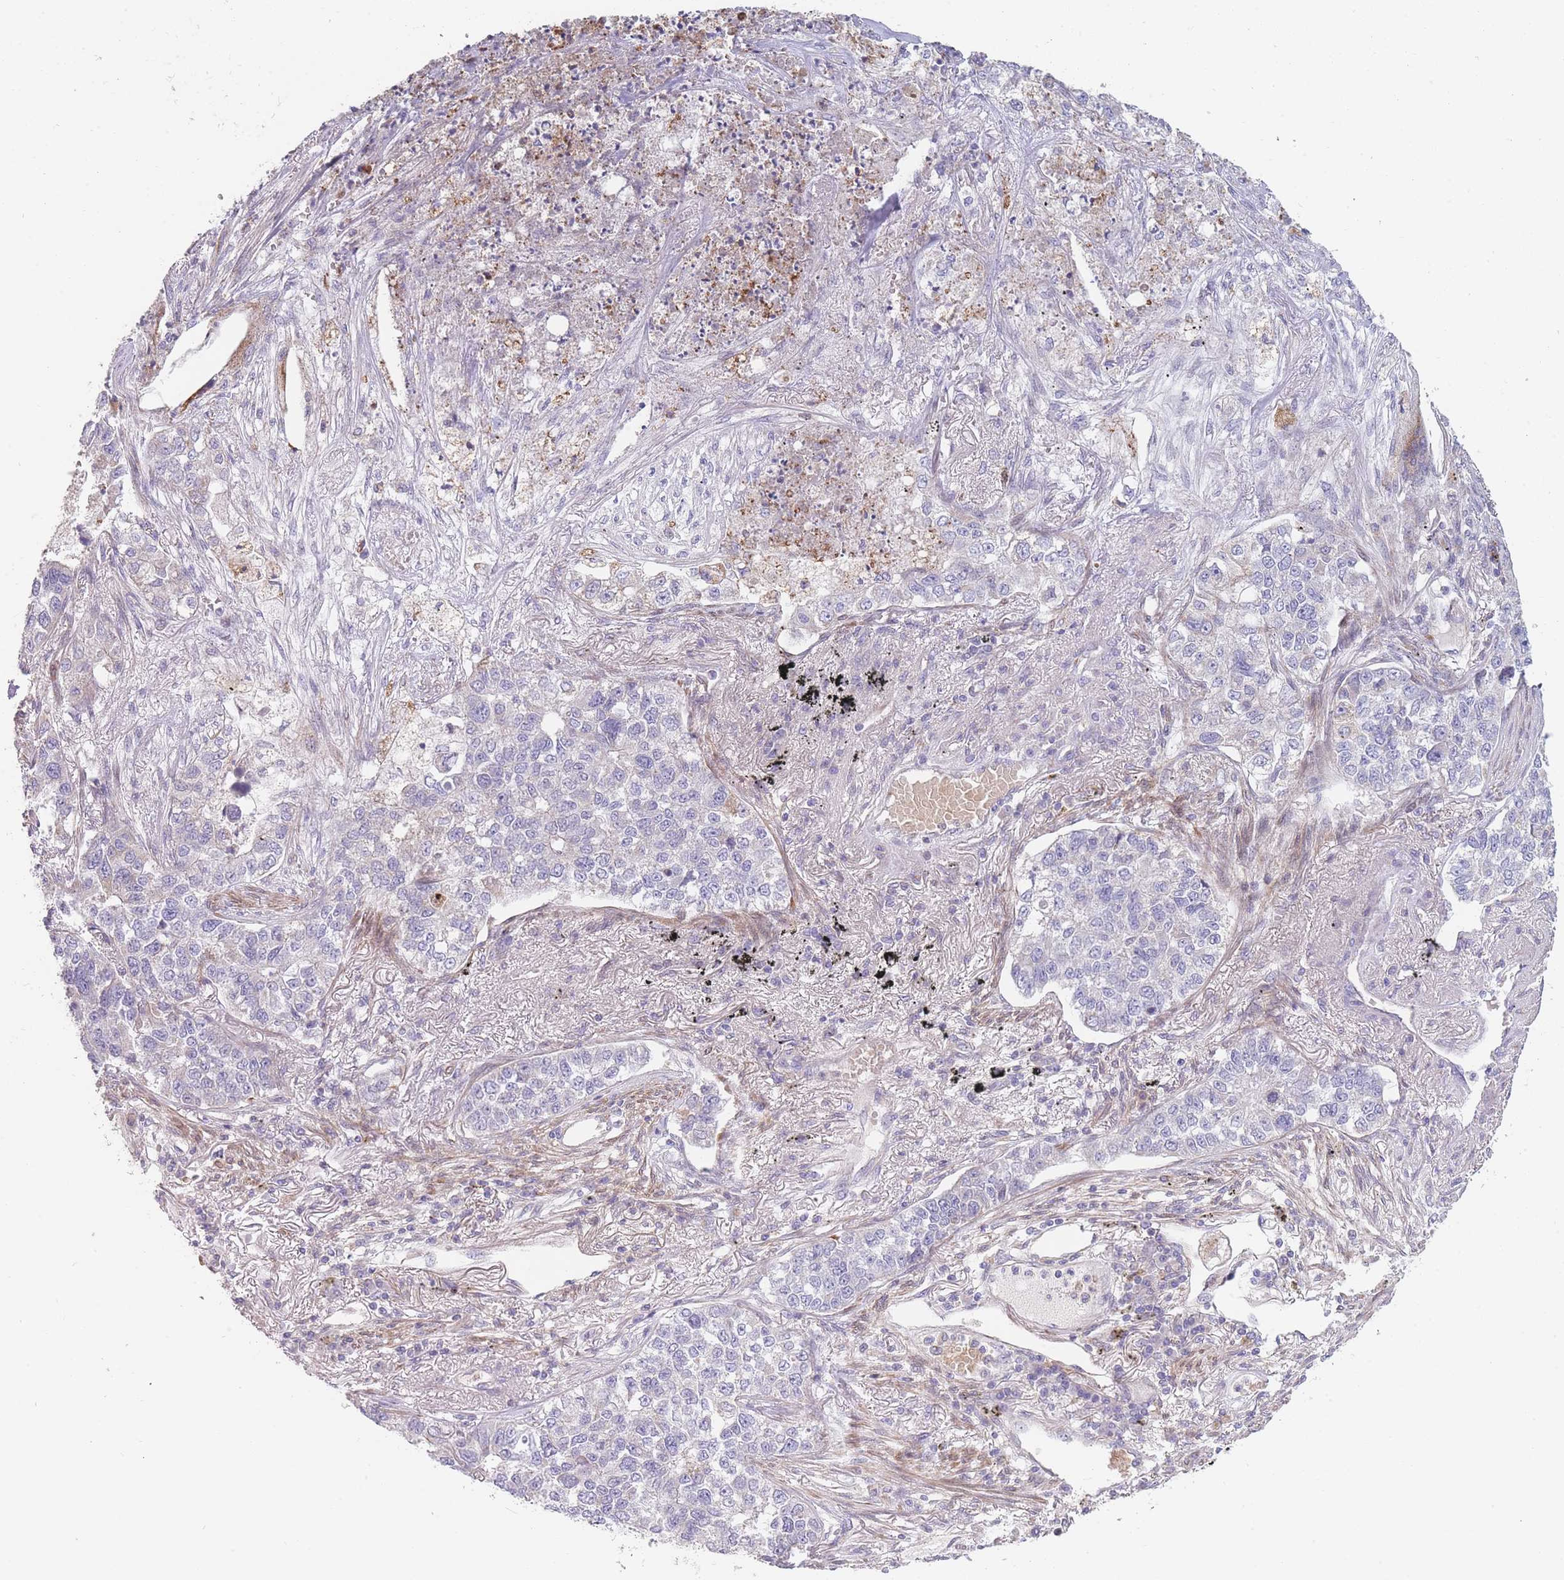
{"staining": {"intensity": "negative", "quantity": "none", "location": "none"}, "tissue": "lung cancer", "cell_type": "Tumor cells", "image_type": "cancer", "snomed": [{"axis": "morphology", "description": "Adenocarcinoma, NOS"}, {"axis": "topography", "description": "Lung"}], "caption": "Tumor cells show no significant expression in lung cancer (adenocarcinoma).", "gene": "SMPD4", "patient": {"sex": "male", "age": 49}}